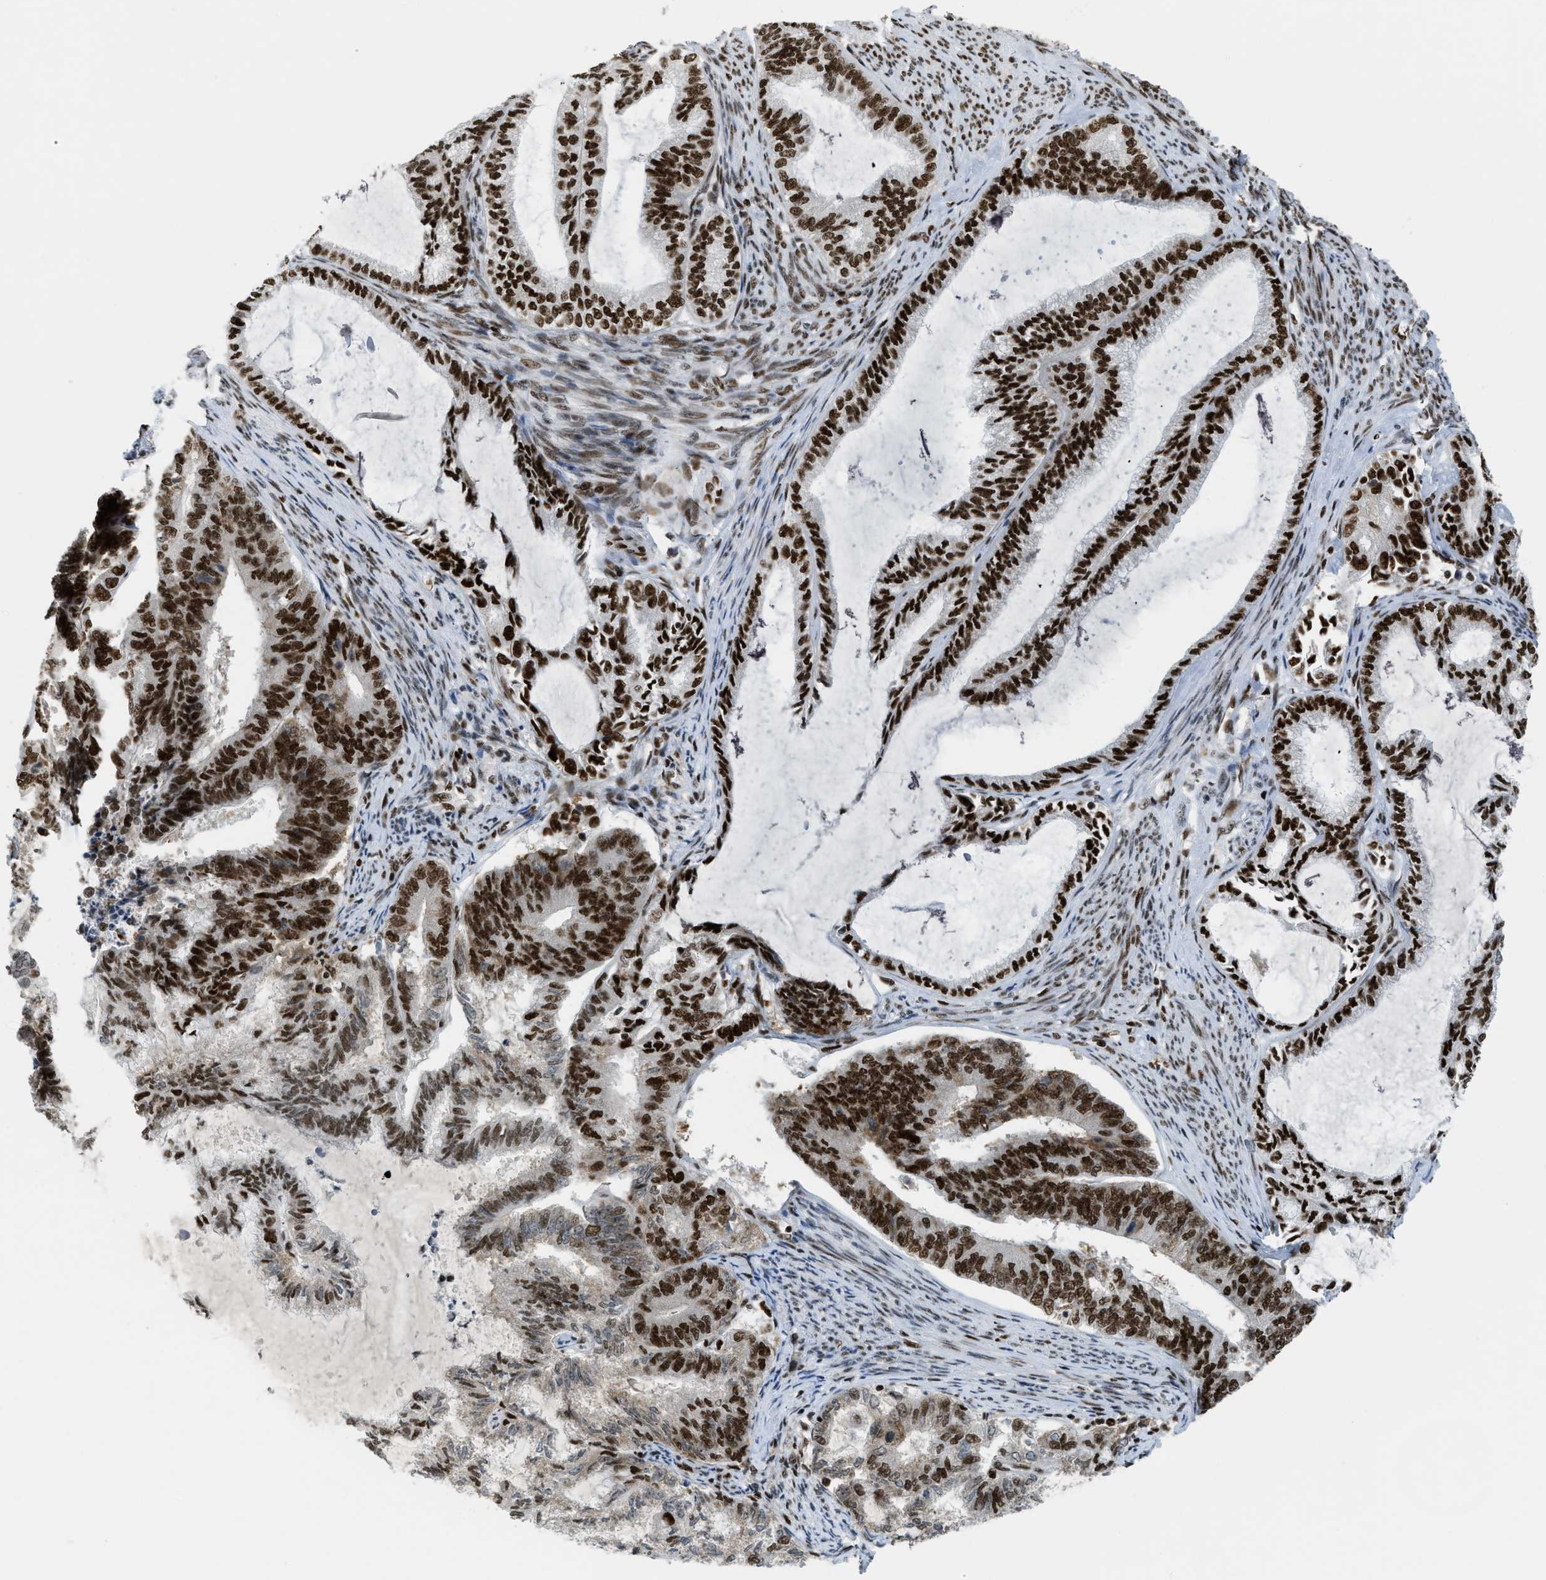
{"staining": {"intensity": "strong", "quantity": ">75%", "location": "nuclear"}, "tissue": "endometrial cancer", "cell_type": "Tumor cells", "image_type": "cancer", "snomed": [{"axis": "morphology", "description": "Adenocarcinoma, NOS"}, {"axis": "topography", "description": "Endometrium"}], "caption": "Endometrial adenocarcinoma stained with DAB immunohistochemistry (IHC) exhibits high levels of strong nuclear positivity in about >75% of tumor cells.", "gene": "RFX5", "patient": {"sex": "female", "age": 86}}